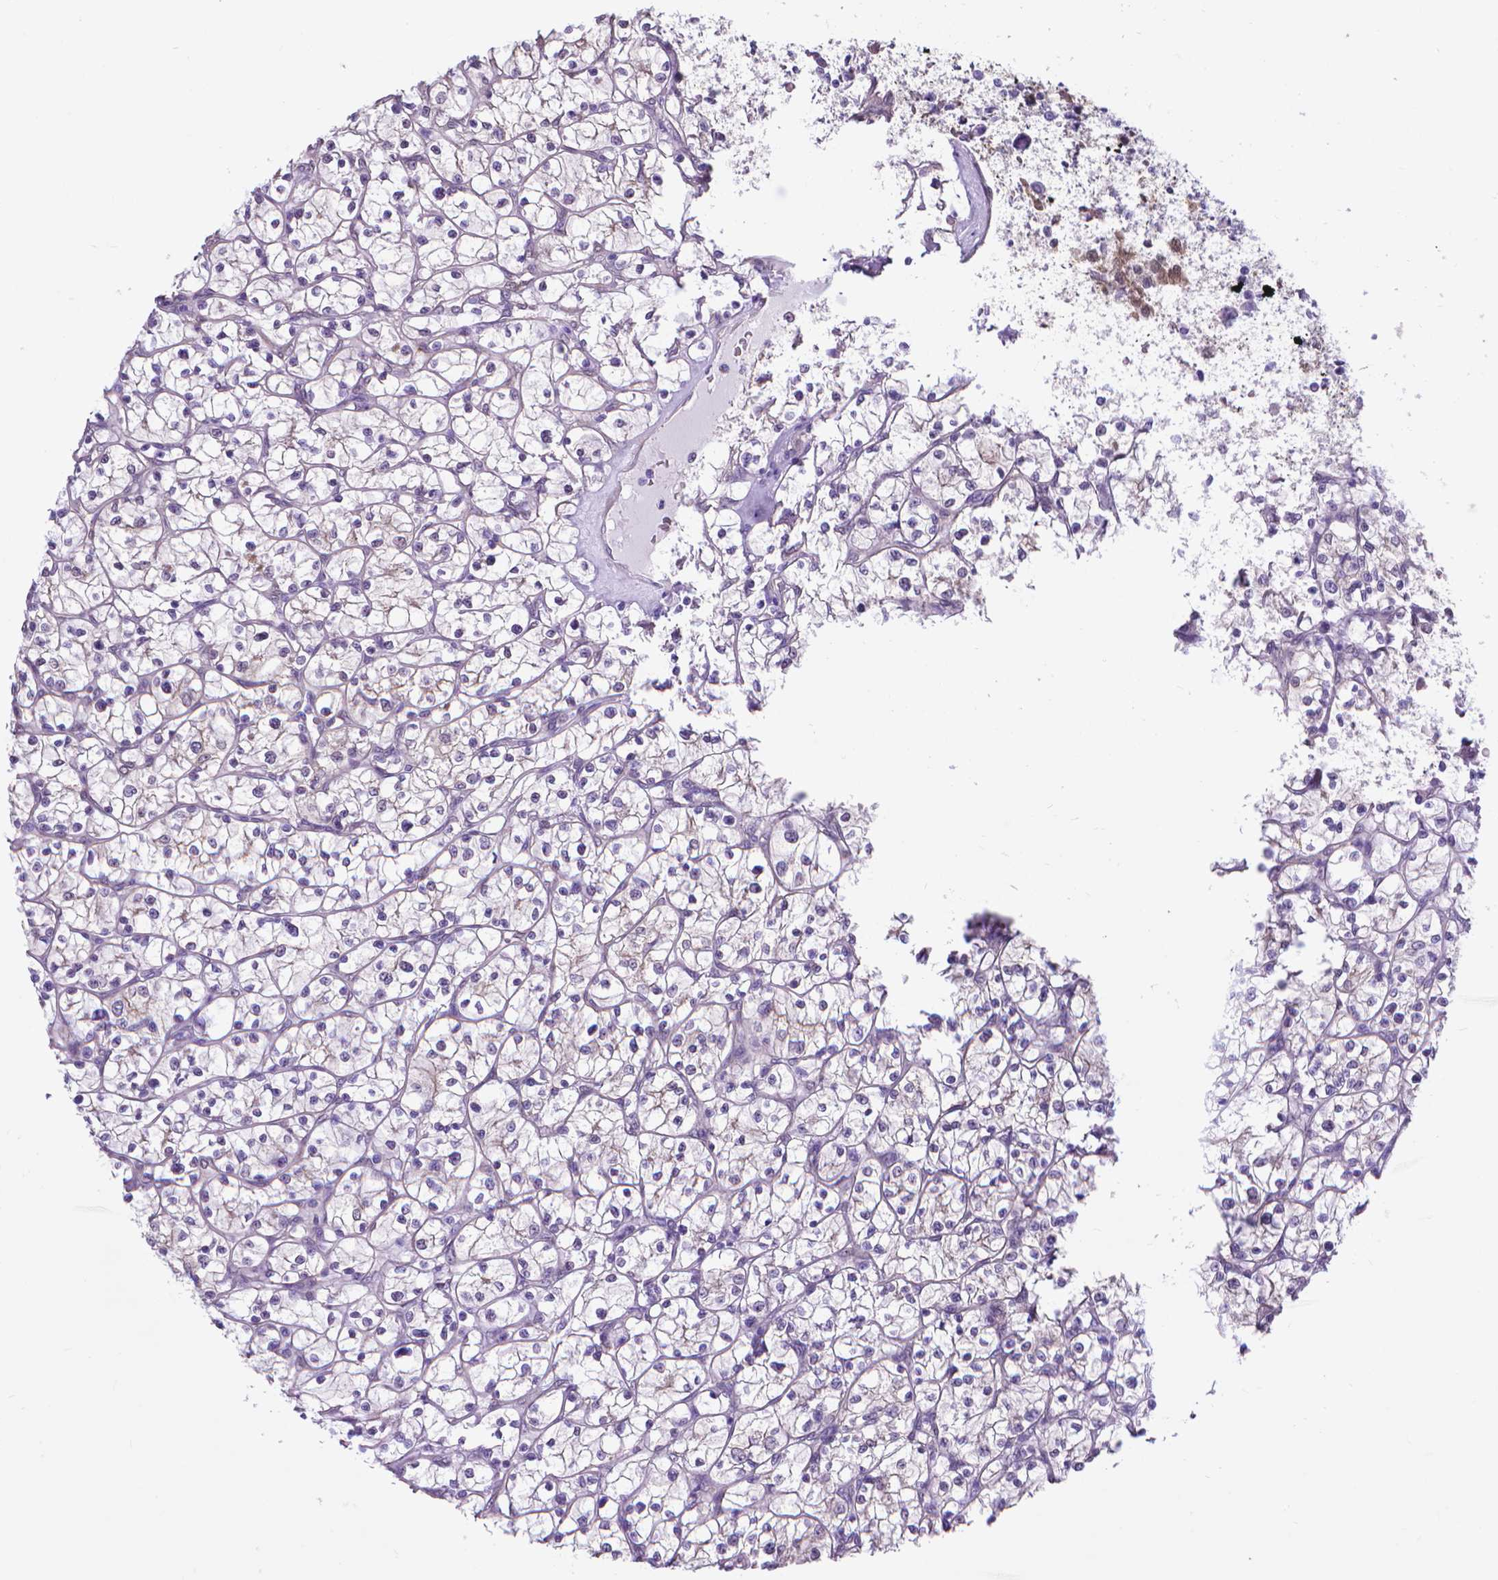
{"staining": {"intensity": "negative", "quantity": "none", "location": "none"}, "tissue": "renal cancer", "cell_type": "Tumor cells", "image_type": "cancer", "snomed": [{"axis": "morphology", "description": "Adenocarcinoma, NOS"}, {"axis": "topography", "description": "Kidney"}], "caption": "An immunohistochemistry histopathology image of renal cancer is shown. There is no staining in tumor cells of renal cancer. (DAB (3,3'-diaminobenzidine) immunohistochemistry with hematoxylin counter stain).", "gene": "CLIC4", "patient": {"sex": "female", "age": 64}}